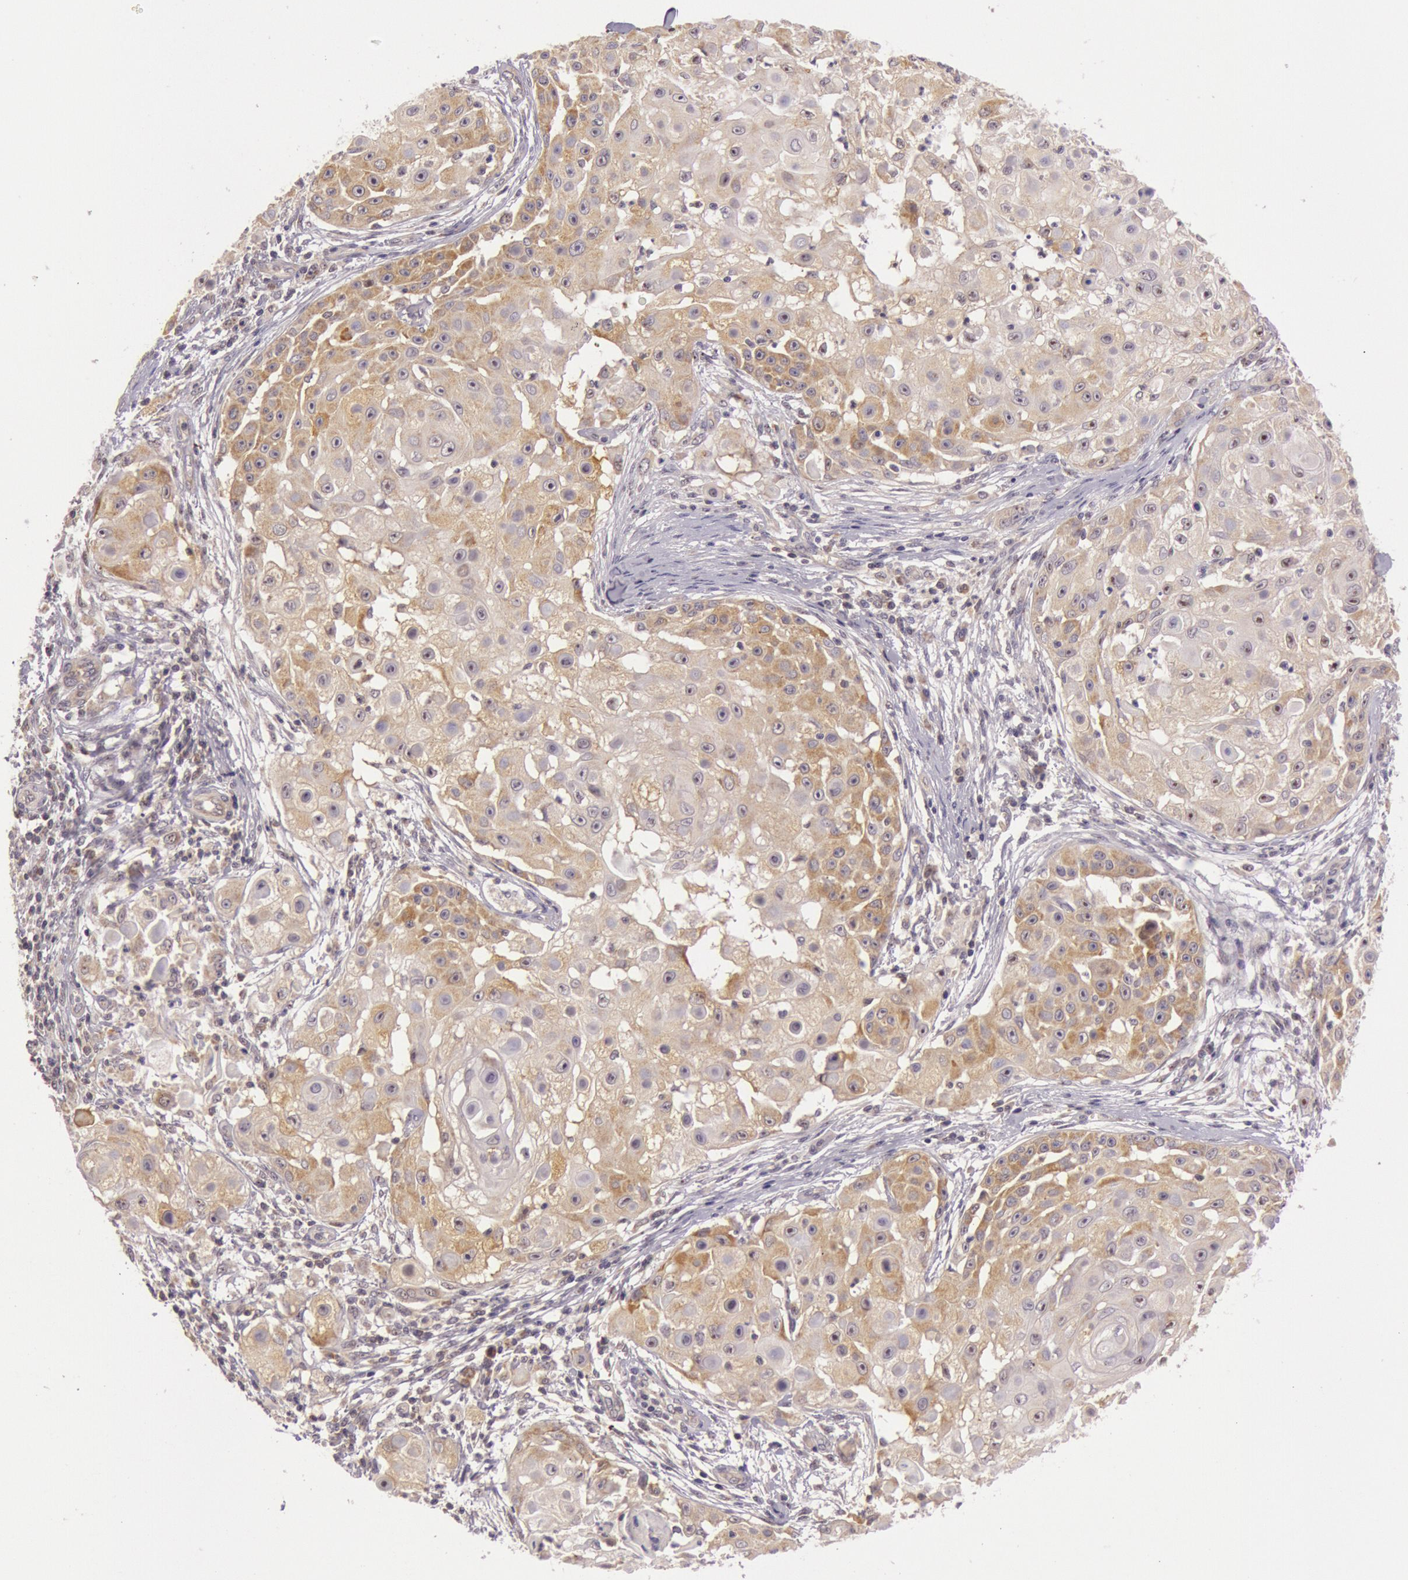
{"staining": {"intensity": "moderate", "quantity": ">75%", "location": "cytoplasmic/membranous,nuclear"}, "tissue": "skin cancer", "cell_type": "Tumor cells", "image_type": "cancer", "snomed": [{"axis": "morphology", "description": "Squamous cell carcinoma, NOS"}, {"axis": "topography", "description": "Skin"}], "caption": "A histopathology image showing moderate cytoplasmic/membranous and nuclear positivity in about >75% of tumor cells in skin cancer, as visualized by brown immunohistochemical staining.", "gene": "CDK16", "patient": {"sex": "female", "age": 57}}